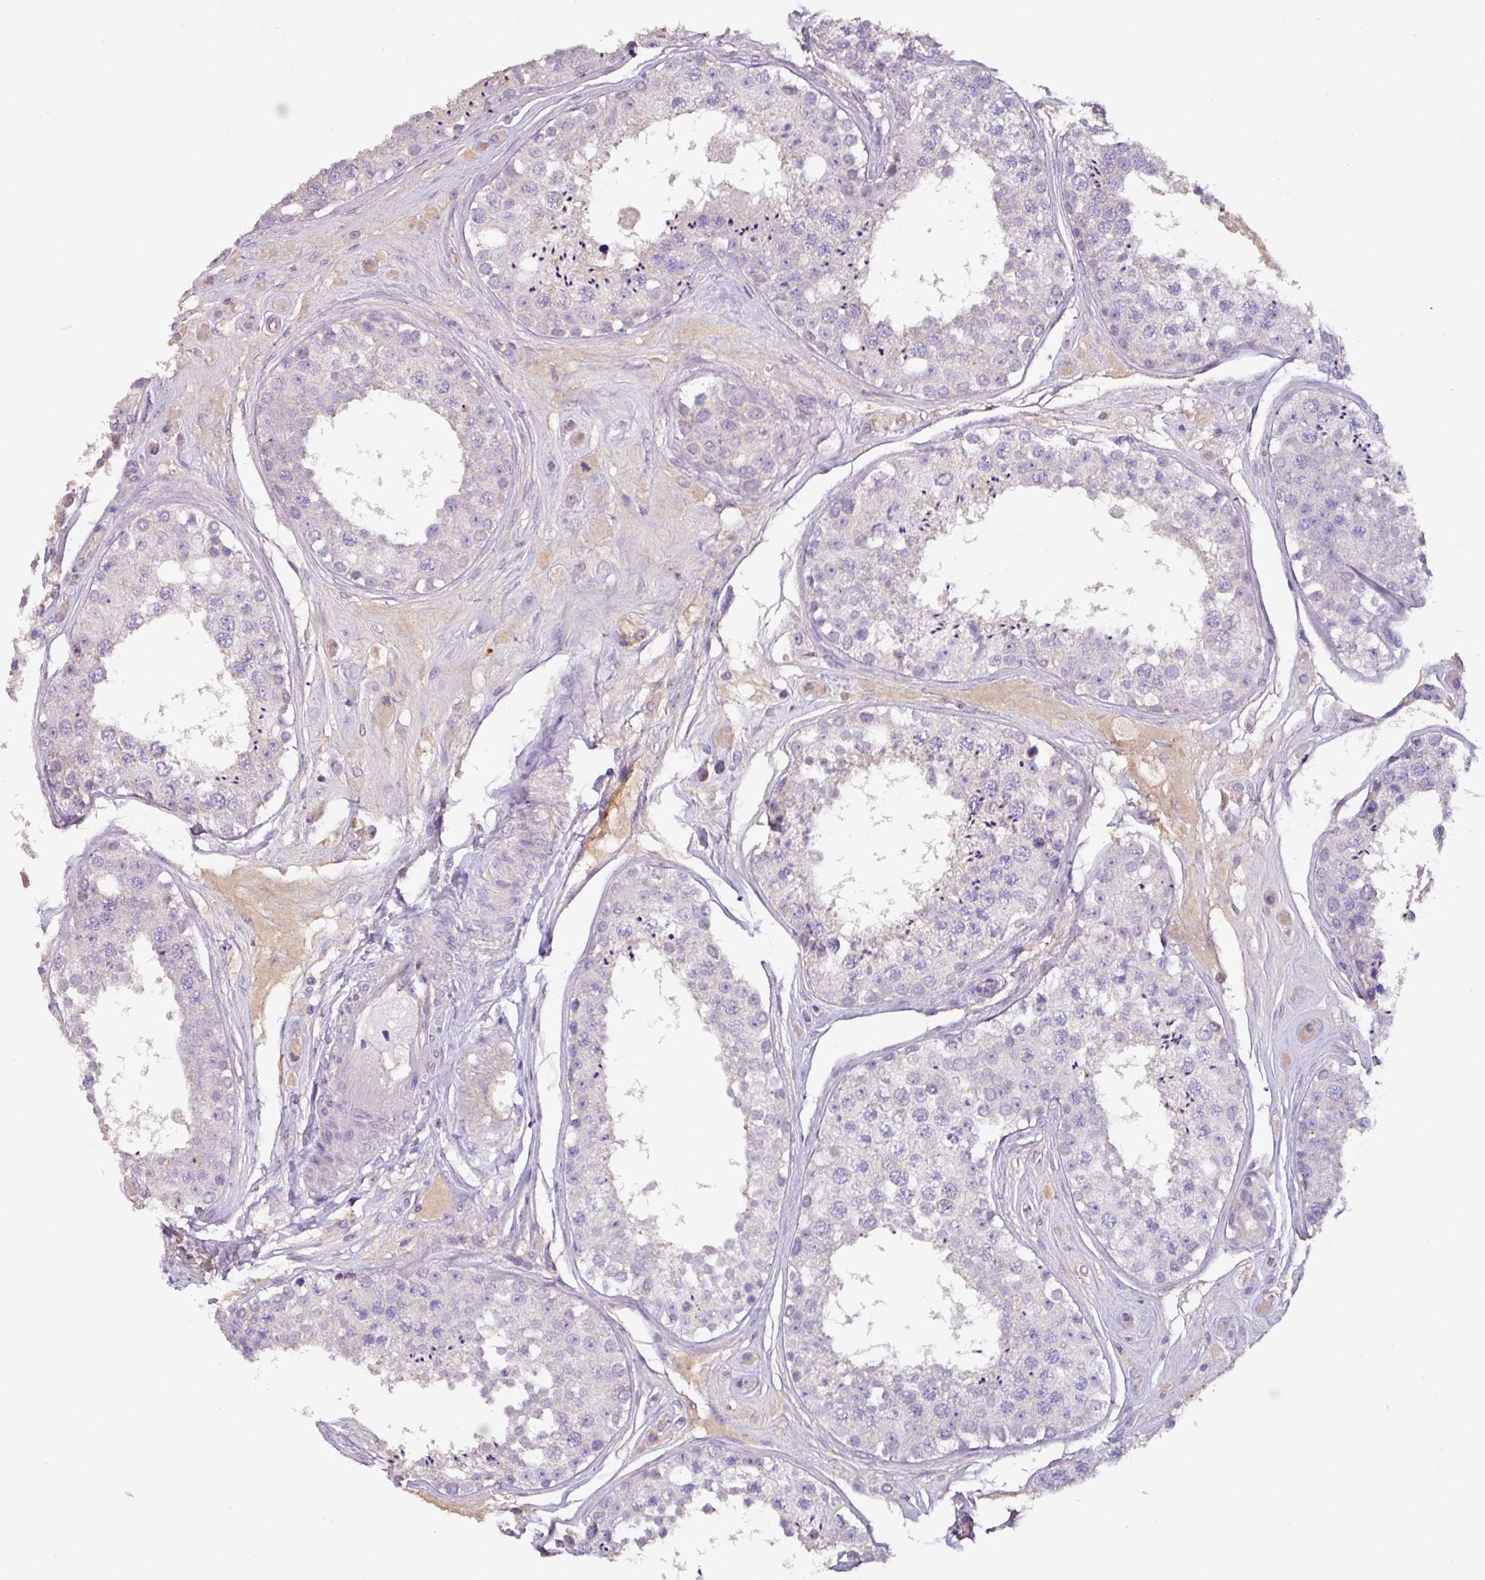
{"staining": {"intensity": "negative", "quantity": "none", "location": "none"}, "tissue": "testis", "cell_type": "Cells in seminiferous ducts", "image_type": "normal", "snomed": [{"axis": "morphology", "description": "Normal tissue, NOS"}, {"axis": "topography", "description": "Testis"}], "caption": "Protein analysis of normal testis displays no significant expression in cells in seminiferous ducts. (Brightfield microscopy of DAB immunohistochemistry at high magnification).", "gene": "AGR3", "patient": {"sex": "male", "age": 25}}